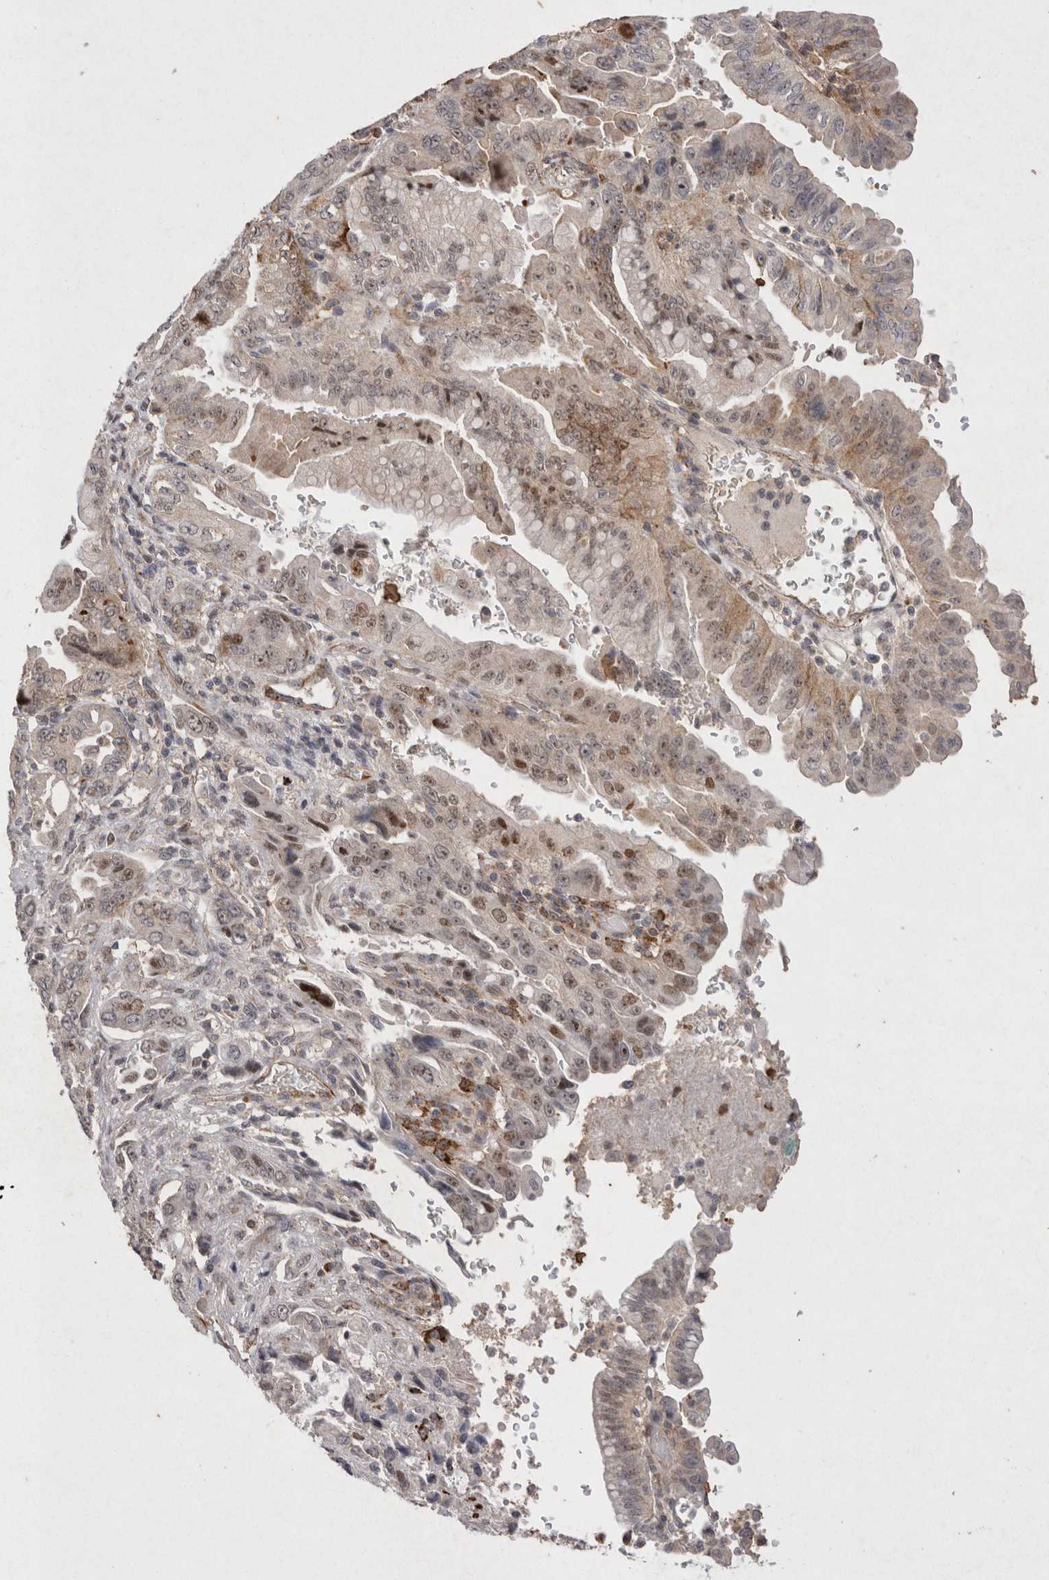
{"staining": {"intensity": "moderate", "quantity": ">75%", "location": "cytoplasmic/membranous,nuclear"}, "tissue": "pancreatic cancer", "cell_type": "Tumor cells", "image_type": "cancer", "snomed": [{"axis": "morphology", "description": "Adenocarcinoma, NOS"}, {"axis": "topography", "description": "Pancreas"}], "caption": "A brown stain highlights moderate cytoplasmic/membranous and nuclear expression of a protein in adenocarcinoma (pancreatic) tumor cells.", "gene": "STK11", "patient": {"sex": "male", "age": 70}}